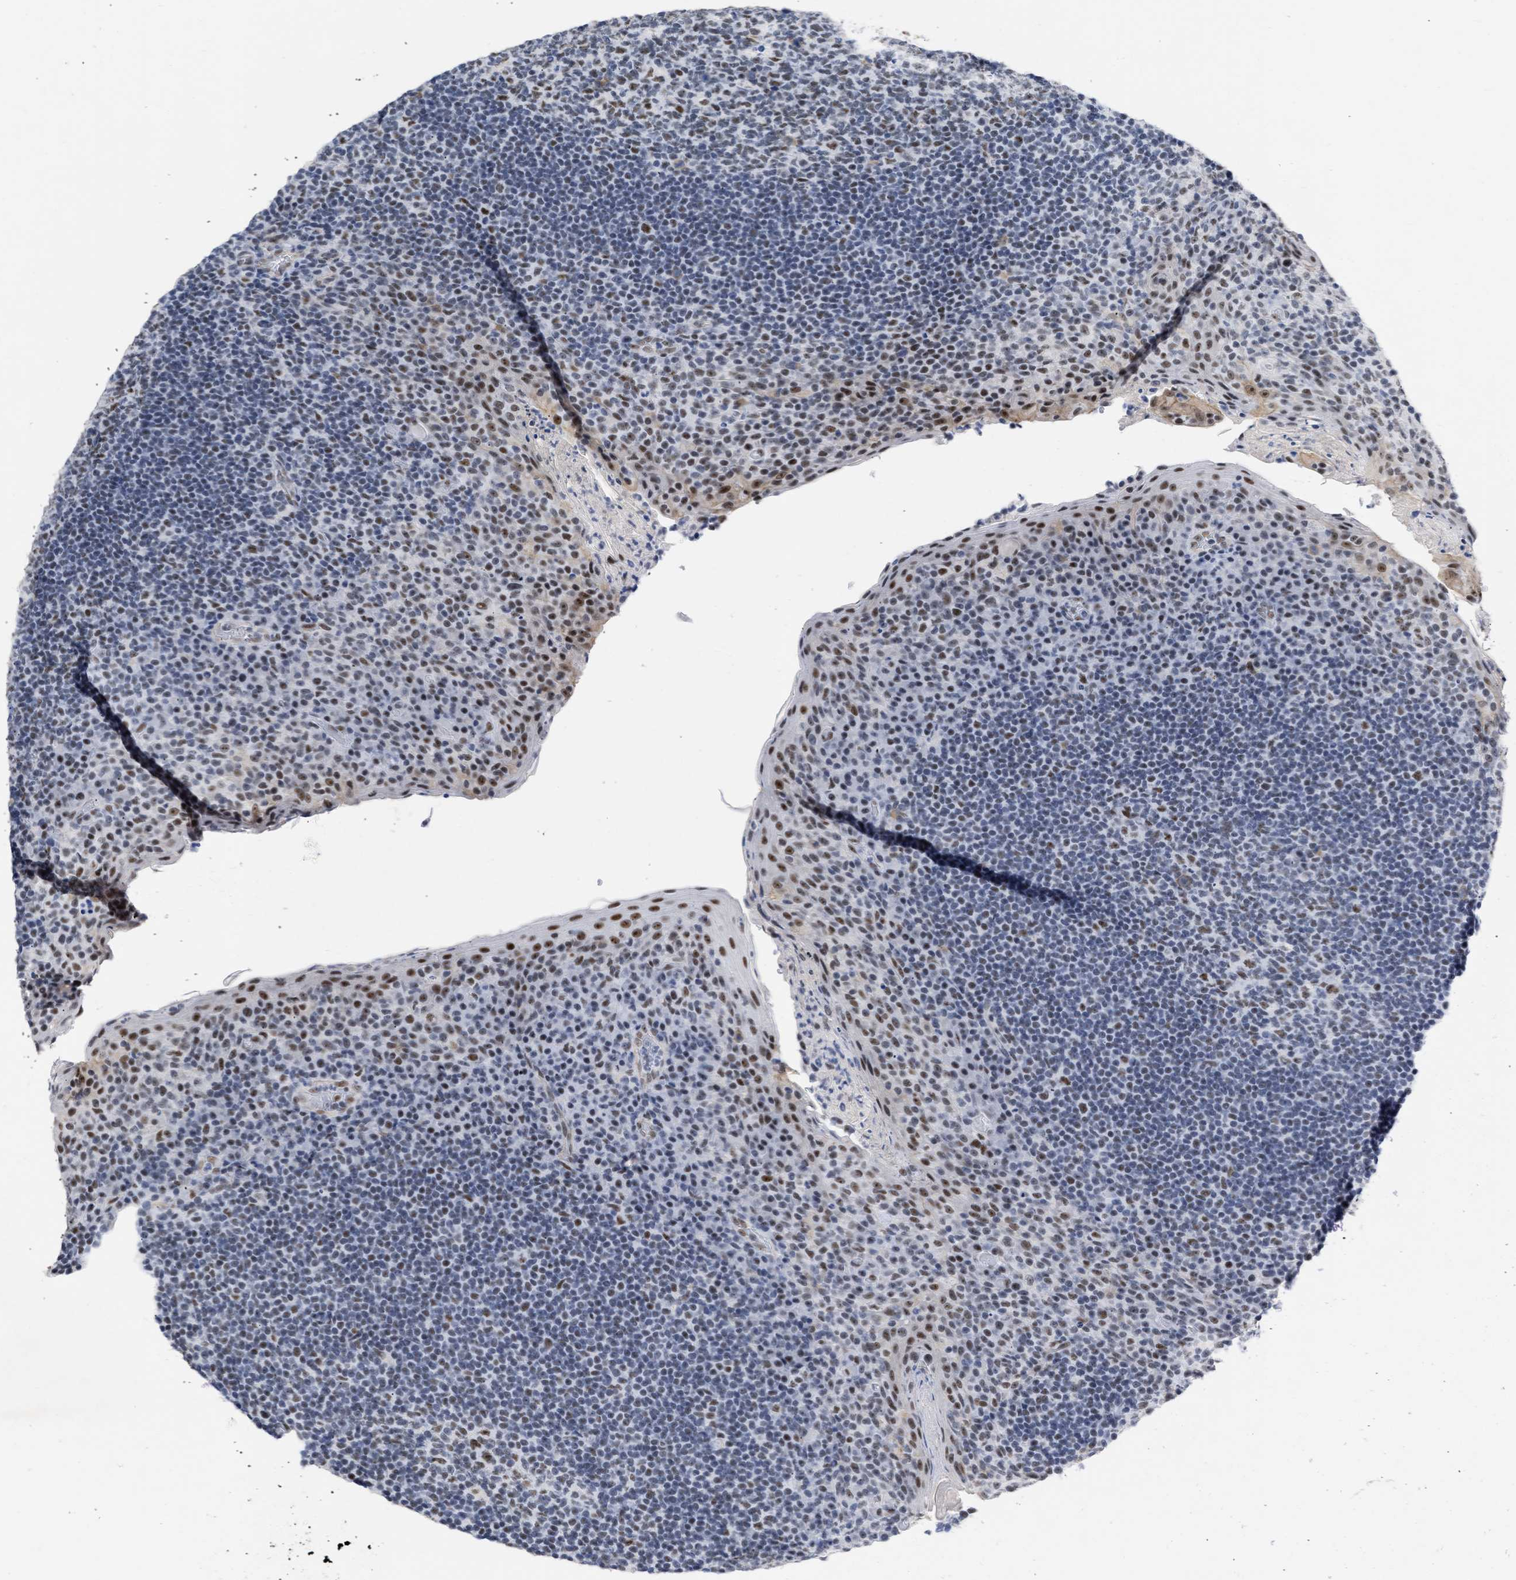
{"staining": {"intensity": "moderate", "quantity": ">75%", "location": "nuclear"}, "tissue": "tonsil", "cell_type": "Germinal center cells", "image_type": "normal", "snomed": [{"axis": "morphology", "description": "Normal tissue, NOS"}, {"axis": "topography", "description": "Tonsil"}], "caption": "Immunohistochemical staining of benign human tonsil displays moderate nuclear protein expression in approximately >75% of germinal center cells. (DAB (3,3'-diaminobenzidine) = brown stain, brightfield microscopy at high magnification).", "gene": "DDX41", "patient": {"sex": "male", "age": 17}}